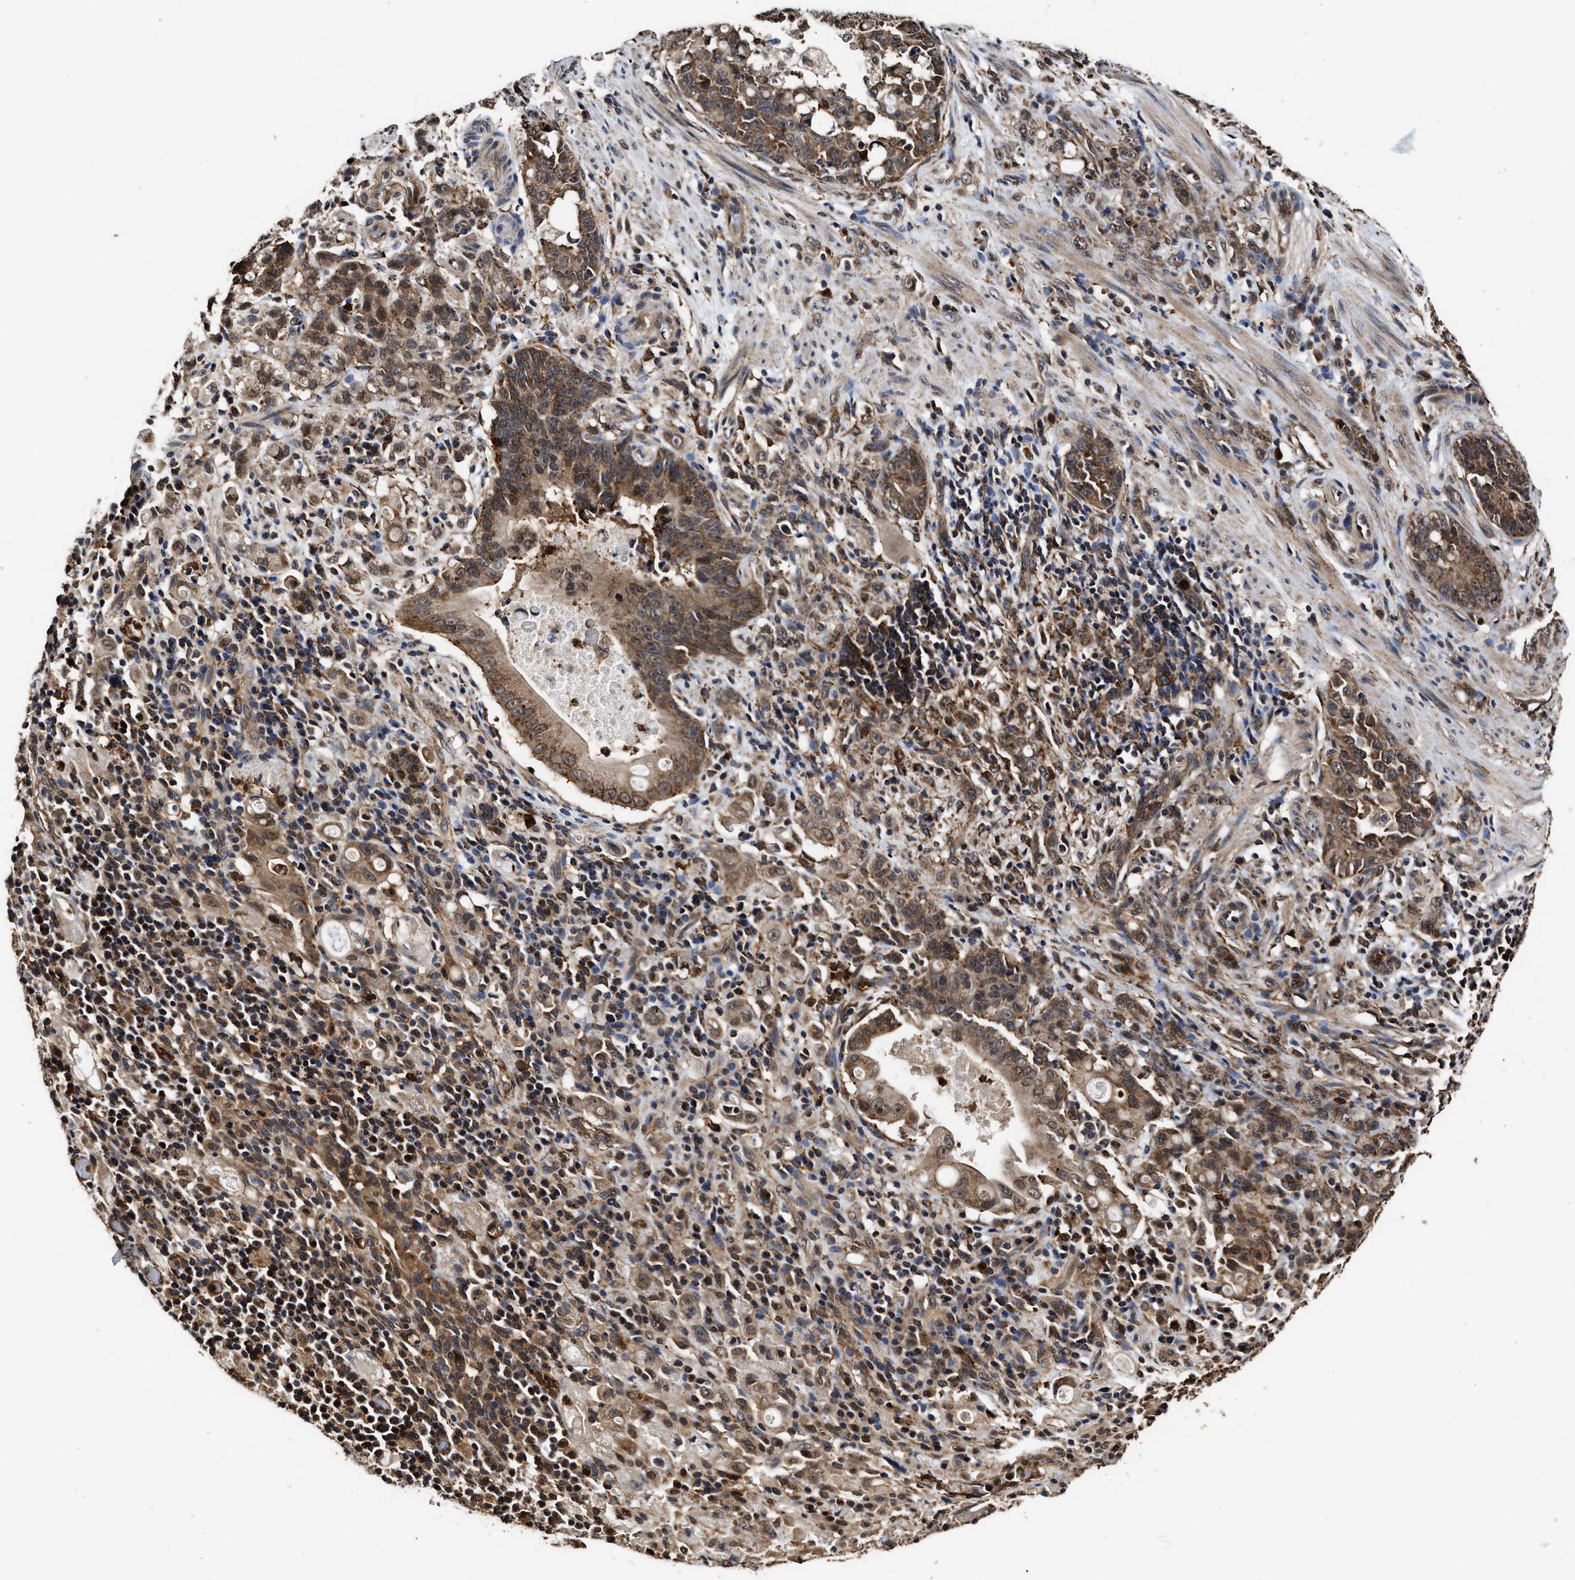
{"staining": {"intensity": "moderate", "quantity": ">75%", "location": "cytoplasmic/membranous,nuclear"}, "tissue": "stomach cancer", "cell_type": "Tumor cells", "image_type": "cancer", "snomed": [{"axis": "morphology", "description": "Adenocarcinoma, NOS"}, {"axis": "topography", "description": "Stomach, lower"}], "caption": "Immunohistochemistry staining of stomach adenocarcinoma, which displays medium levels of moderate cytoplasmic/membranous and nuclear expression in about >75% of tumor cells indicating moderate cytoplasmic/membranous and nuclear protein positivity. The staining was performed using DAB (3,3'-diaminobenzidine) (brown) for protein detection and nuclei were counterstained in hematoxylin (blue).", "gene": "SEPTIN2", "patient": {"sex": "male", "age": 88}}